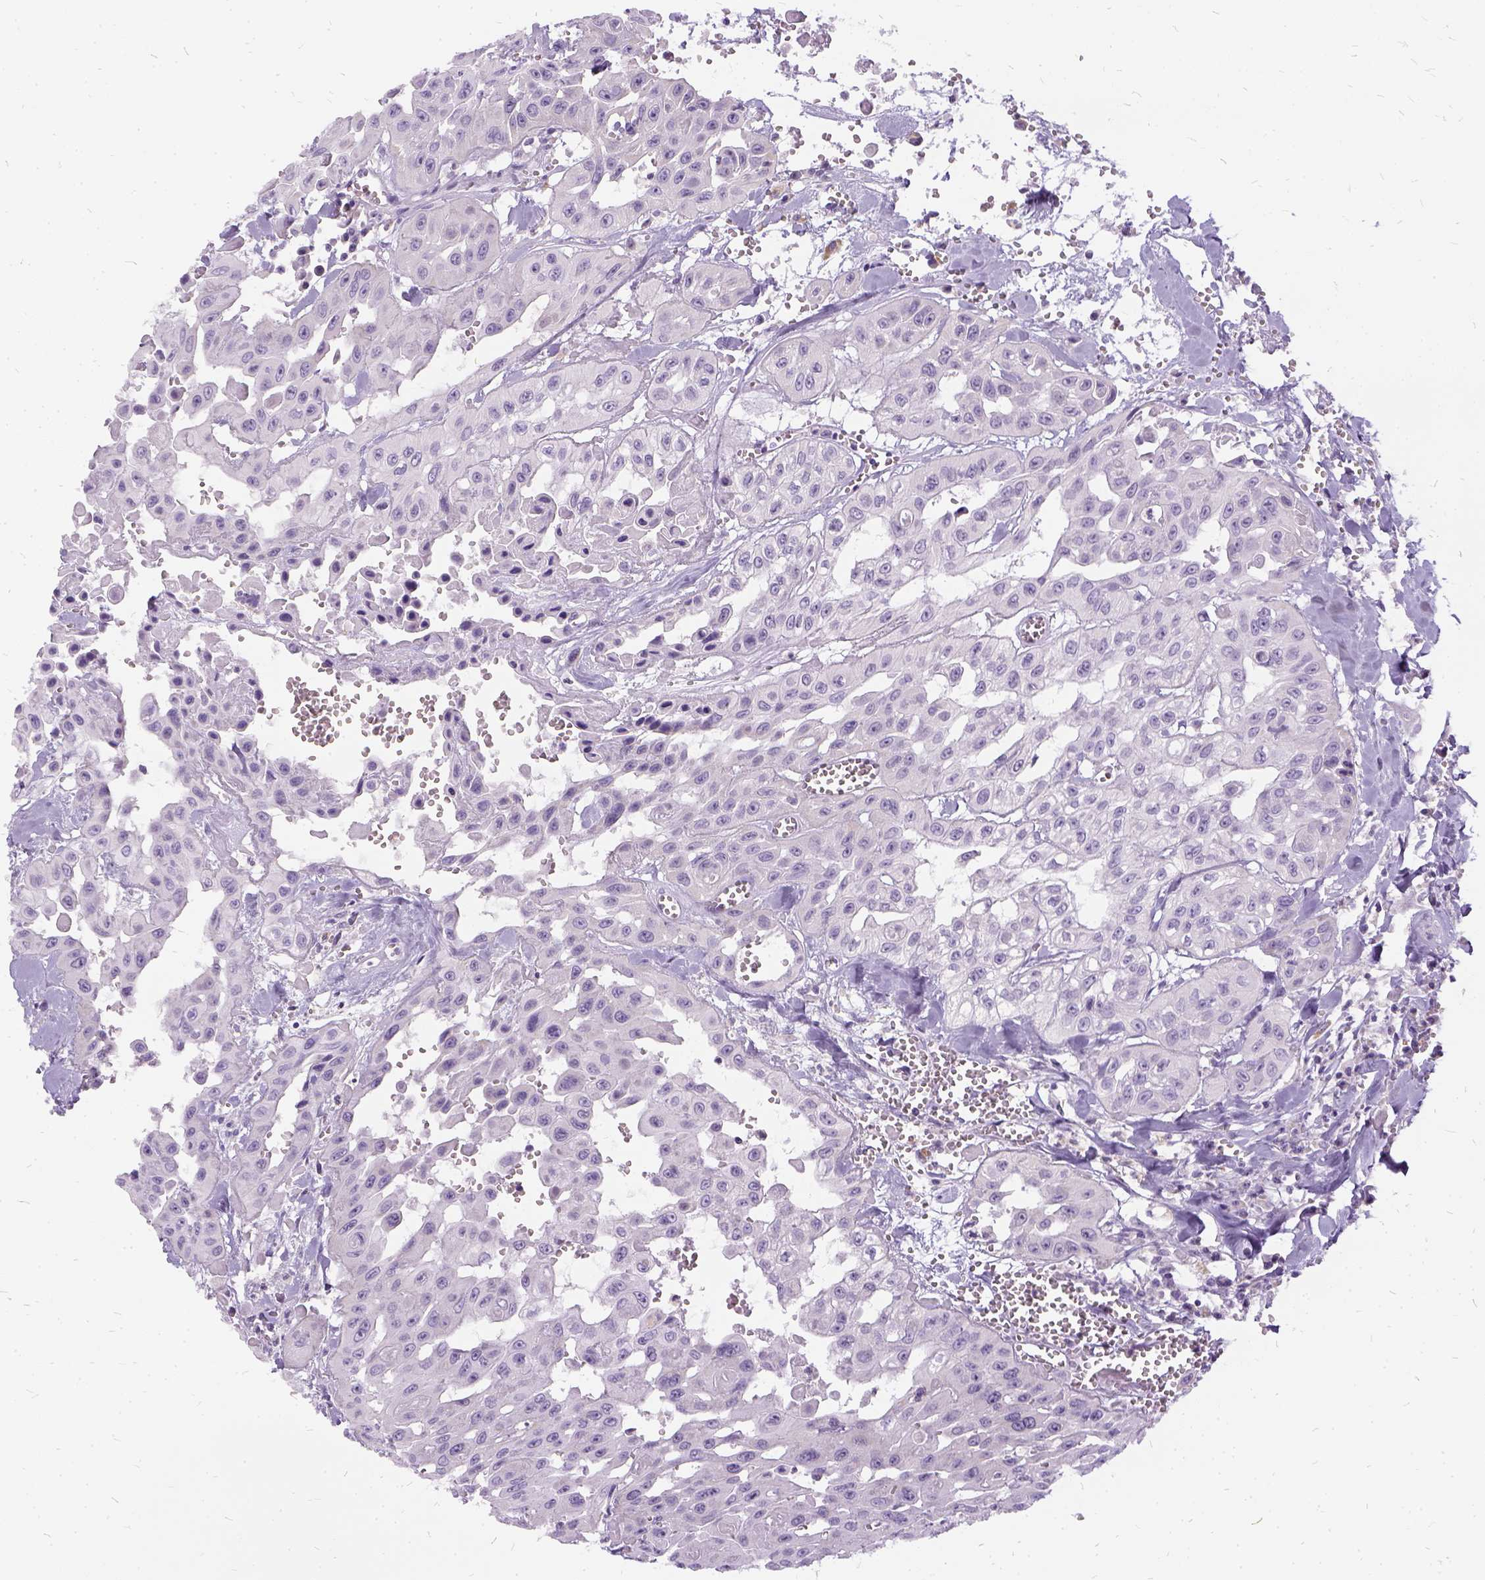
{"staining": {"intensity": "negative", "quantity": "none", "location": "none"}, "tissue": "head and neck cancer", "cell_type": "Tumor cells", "image_type": "cancer", "snomed": [{"axis": "morphology", "description": "Adenocarcinoma, NOS"}, {"axis": "topography", "description": "Head-Neck"}], "caption": "This is an immunohistochemistry photomicrograph of head and neck cancer (adenocarcinoma). There is no staining in tumor cells.", "gene": "FDX1", "patient": {"sex": "male", "age": 73}}